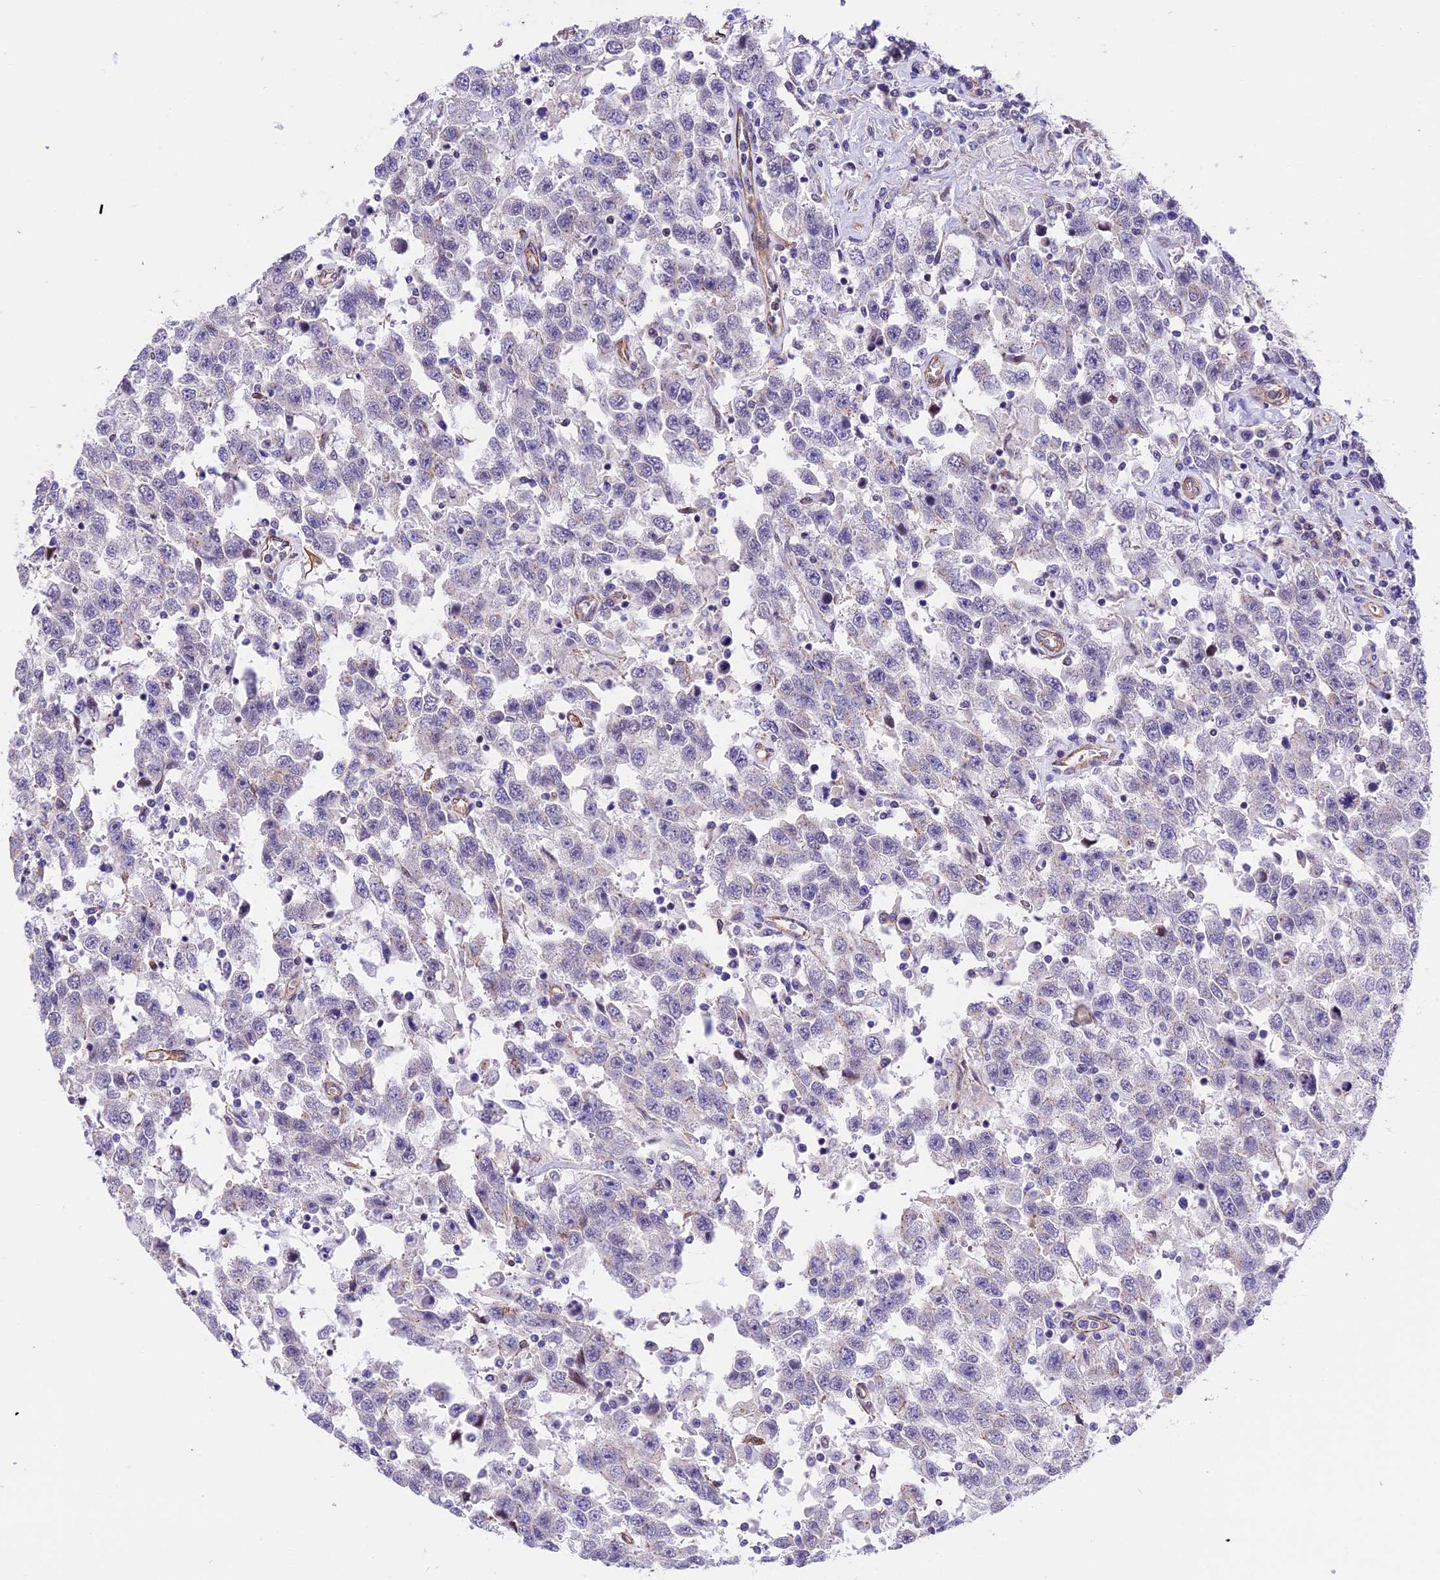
{"staining": {"intensity": "negative", "quantity": "none", "location": "none"}, "tissue": "testis cancer", "cell_type": "Tumor cells", "image_type": "cancer", "snomed": [{"axis": "morphology", "description": "Seminoma, NOS"}, {"axis": "topography", "description": "Testis"}], "caption": "Human seminoma (testis) stained for a protein using immunohistochemistry (IHC) reveals no staining in tumor cells.", "gene": "R3HDM4", "patient": {"sex": "male", "age": 41}}